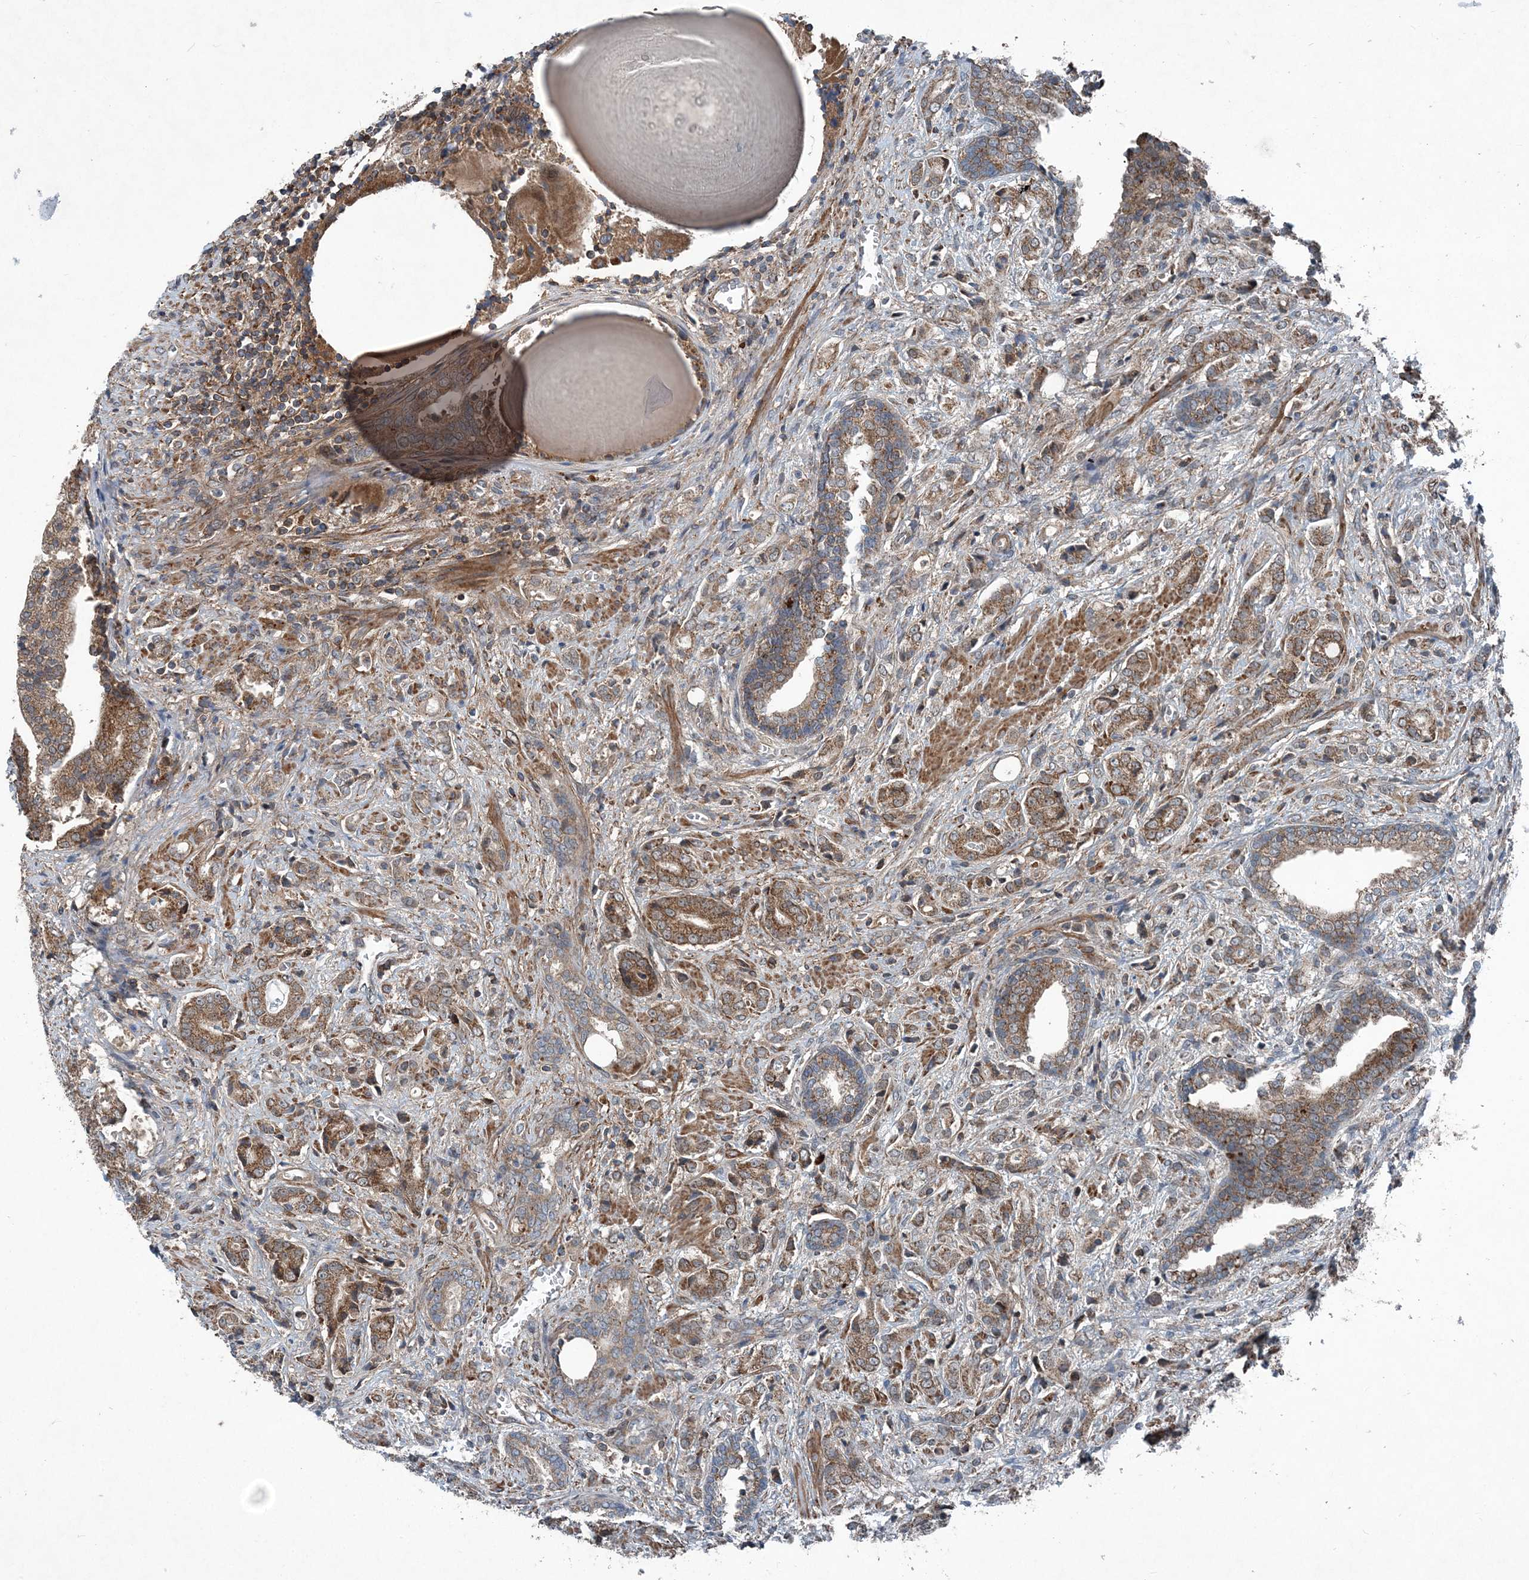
{"staining": {"intensity": "moderate", "quantity": ">75%", "location": "cytoplasmic/membranous"}, "tissue": "prostate cancer", "cell_type": "Tumor cells", "image_type": "cancer", "snomed": [{"axis": "morphology", "description": "Adenocarcinoma, High grade"}, {"axis": "topography", "description": "Prostate"}], "caption": "Tumor cells demonstrate medium levels of moderate cytoplasmic/membranous positivity in approximately >75% of cells in human prostate high-grade adenocarcinoma.", "gene": "NDUFA2", "patient": {"sex": "male", "age": 57}}